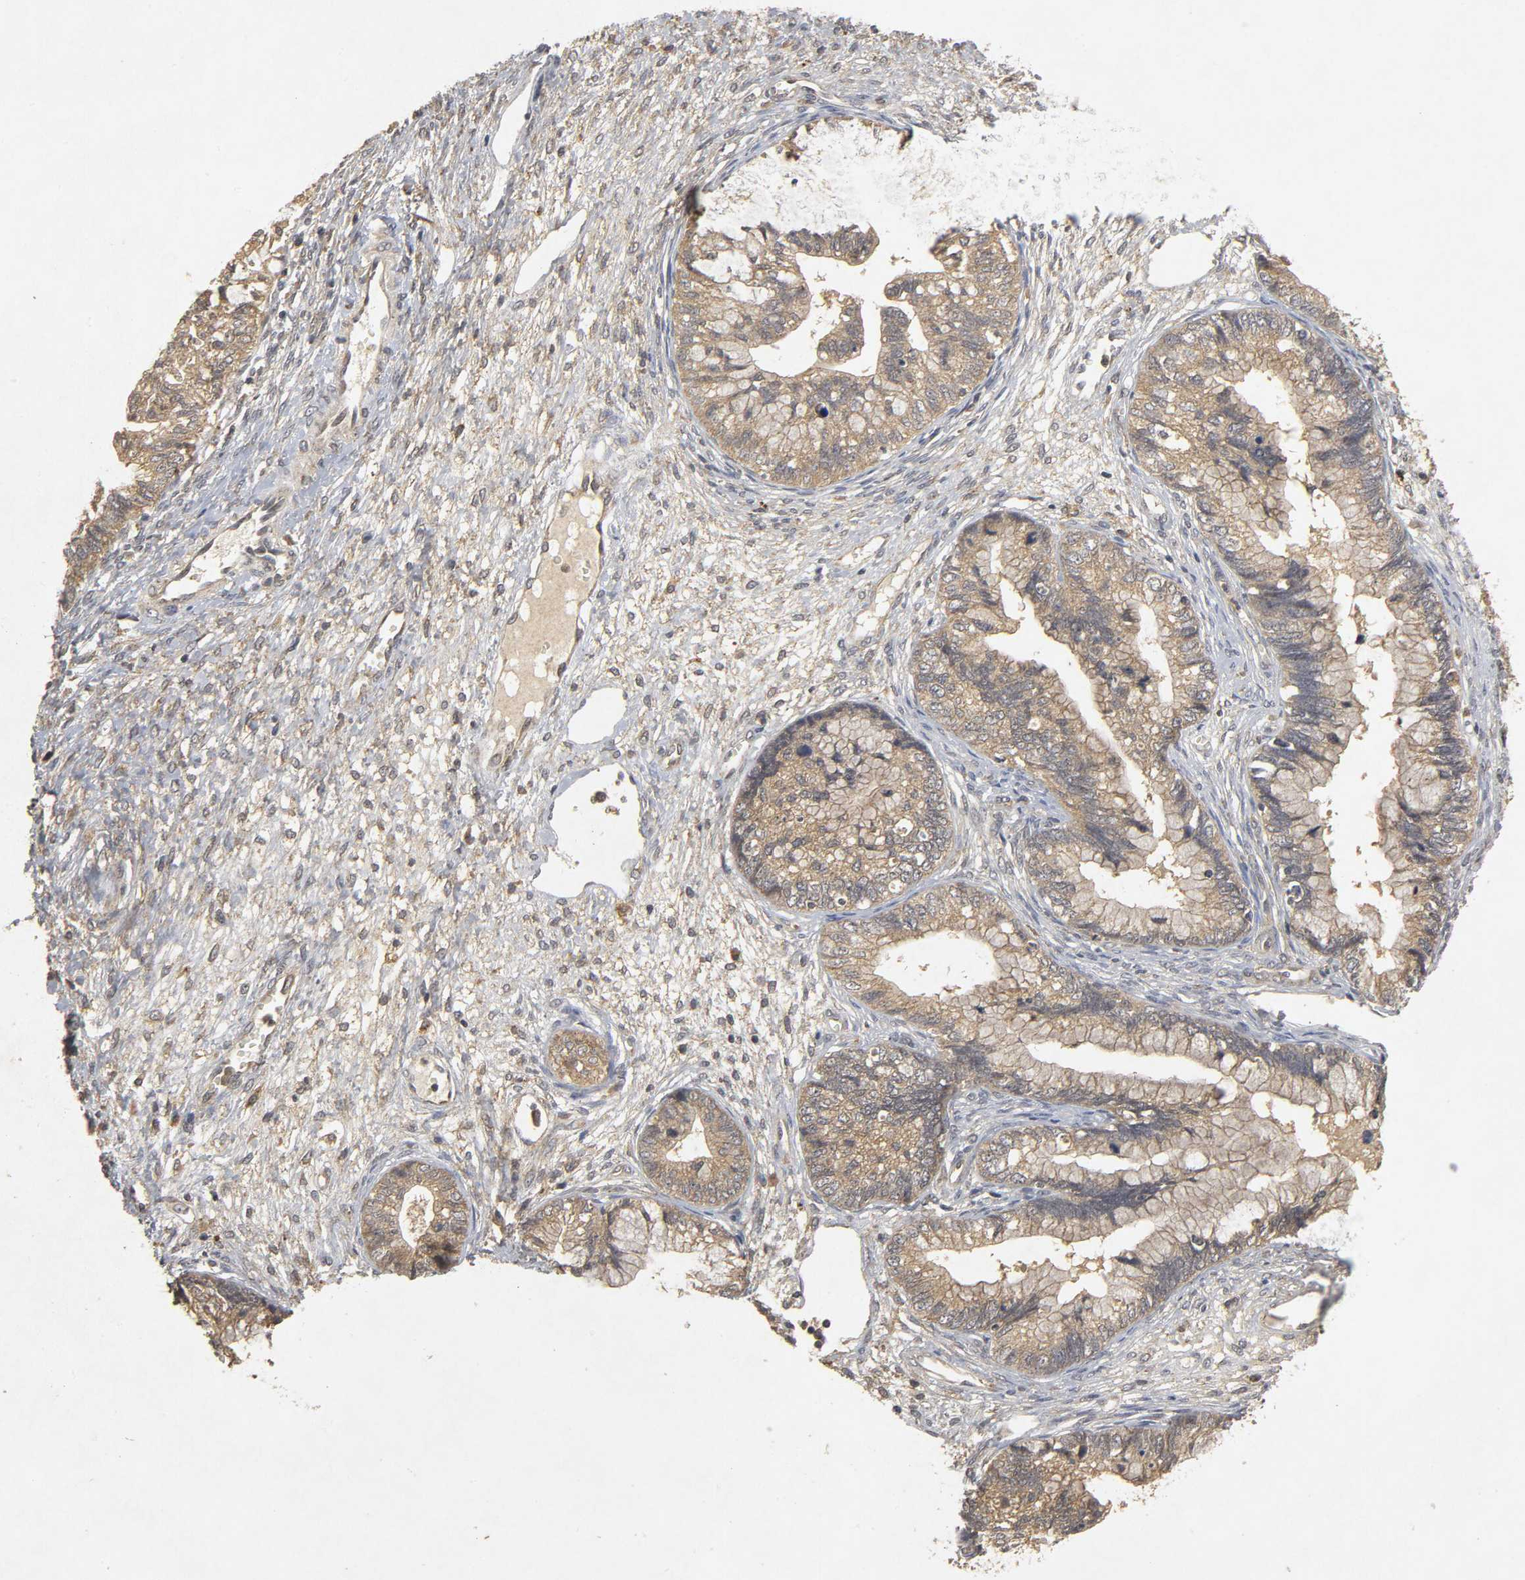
{"staining": {"intensity": "weak", "quantity": ">75%", "location": "cytoplasmic/membranous"}, "tissue": "cervical cancer", "cell_type": "Tumor cells", "image_type": "cancer", "snomed": [{"axis": "morphology", "description": "Adenocarcinoma, NOS"}, {"axis": "topography", "description": "Cervix"}], "caption": "Approximately >75% of tumor cells in human cervical cancer (adenocarcinoma) display weak cytoplasmic/membranous protein expression as visualized by brown immunohistochemical staining.", "gene": "TRAF6", "patient": {"sex": "female", "age": 44}}